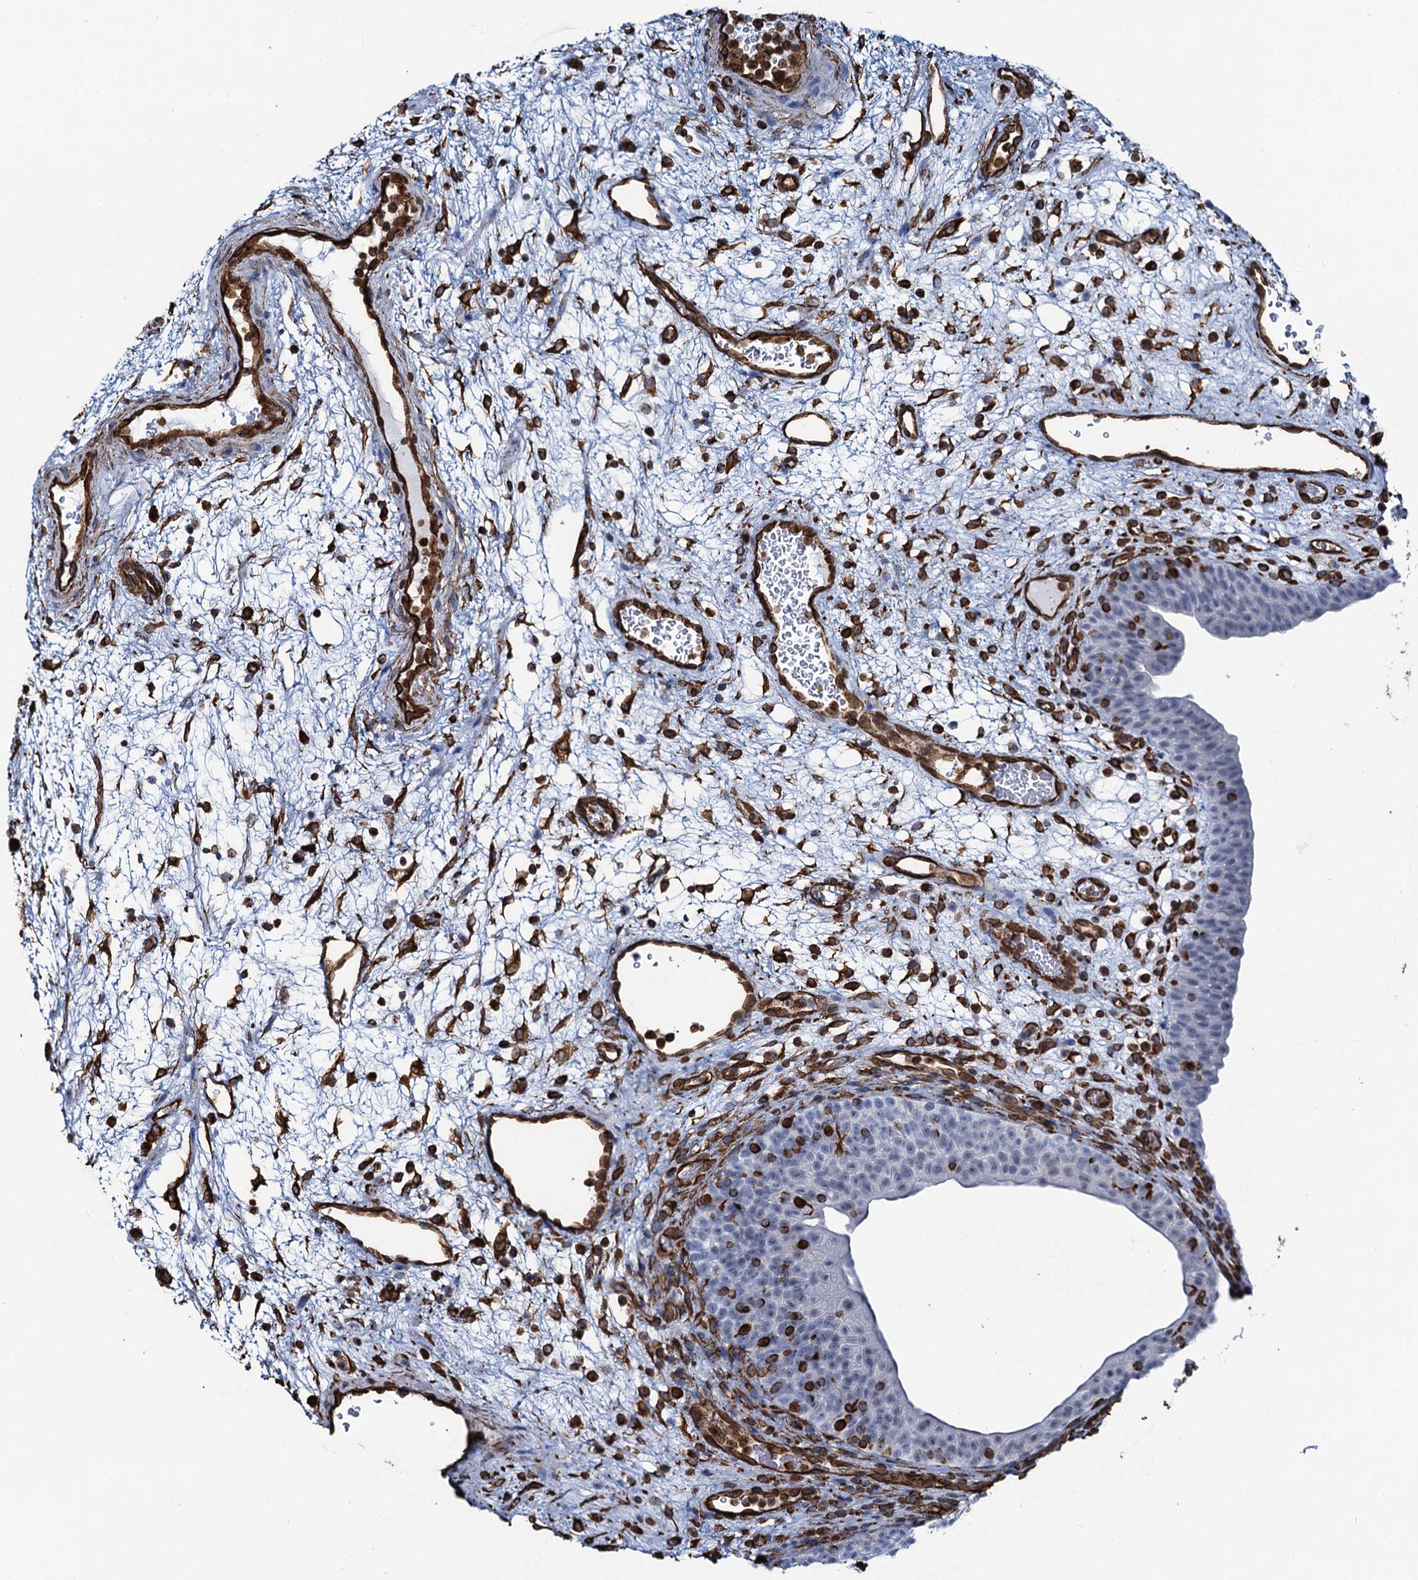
{"staining": {"intensity": "negative", "quantity": "none", "location": "none"}, "tissue": "urinary bladder", "cell_type": "Urothelial cells", "image_type": "normal", "snomed": [{"axis": "morphology", "description": "Normal tissue, NOS"}, {"axis": "topography", "description": "Urinary bladder"}], "caption": "DAB (3,3'-diaminobenzidine) immunohistochemical staining of benign urinary bladder shows no significant positivity in urothelial cells.", "gene": "PGM2", "patient": {"sex": "male", "age": 71}}